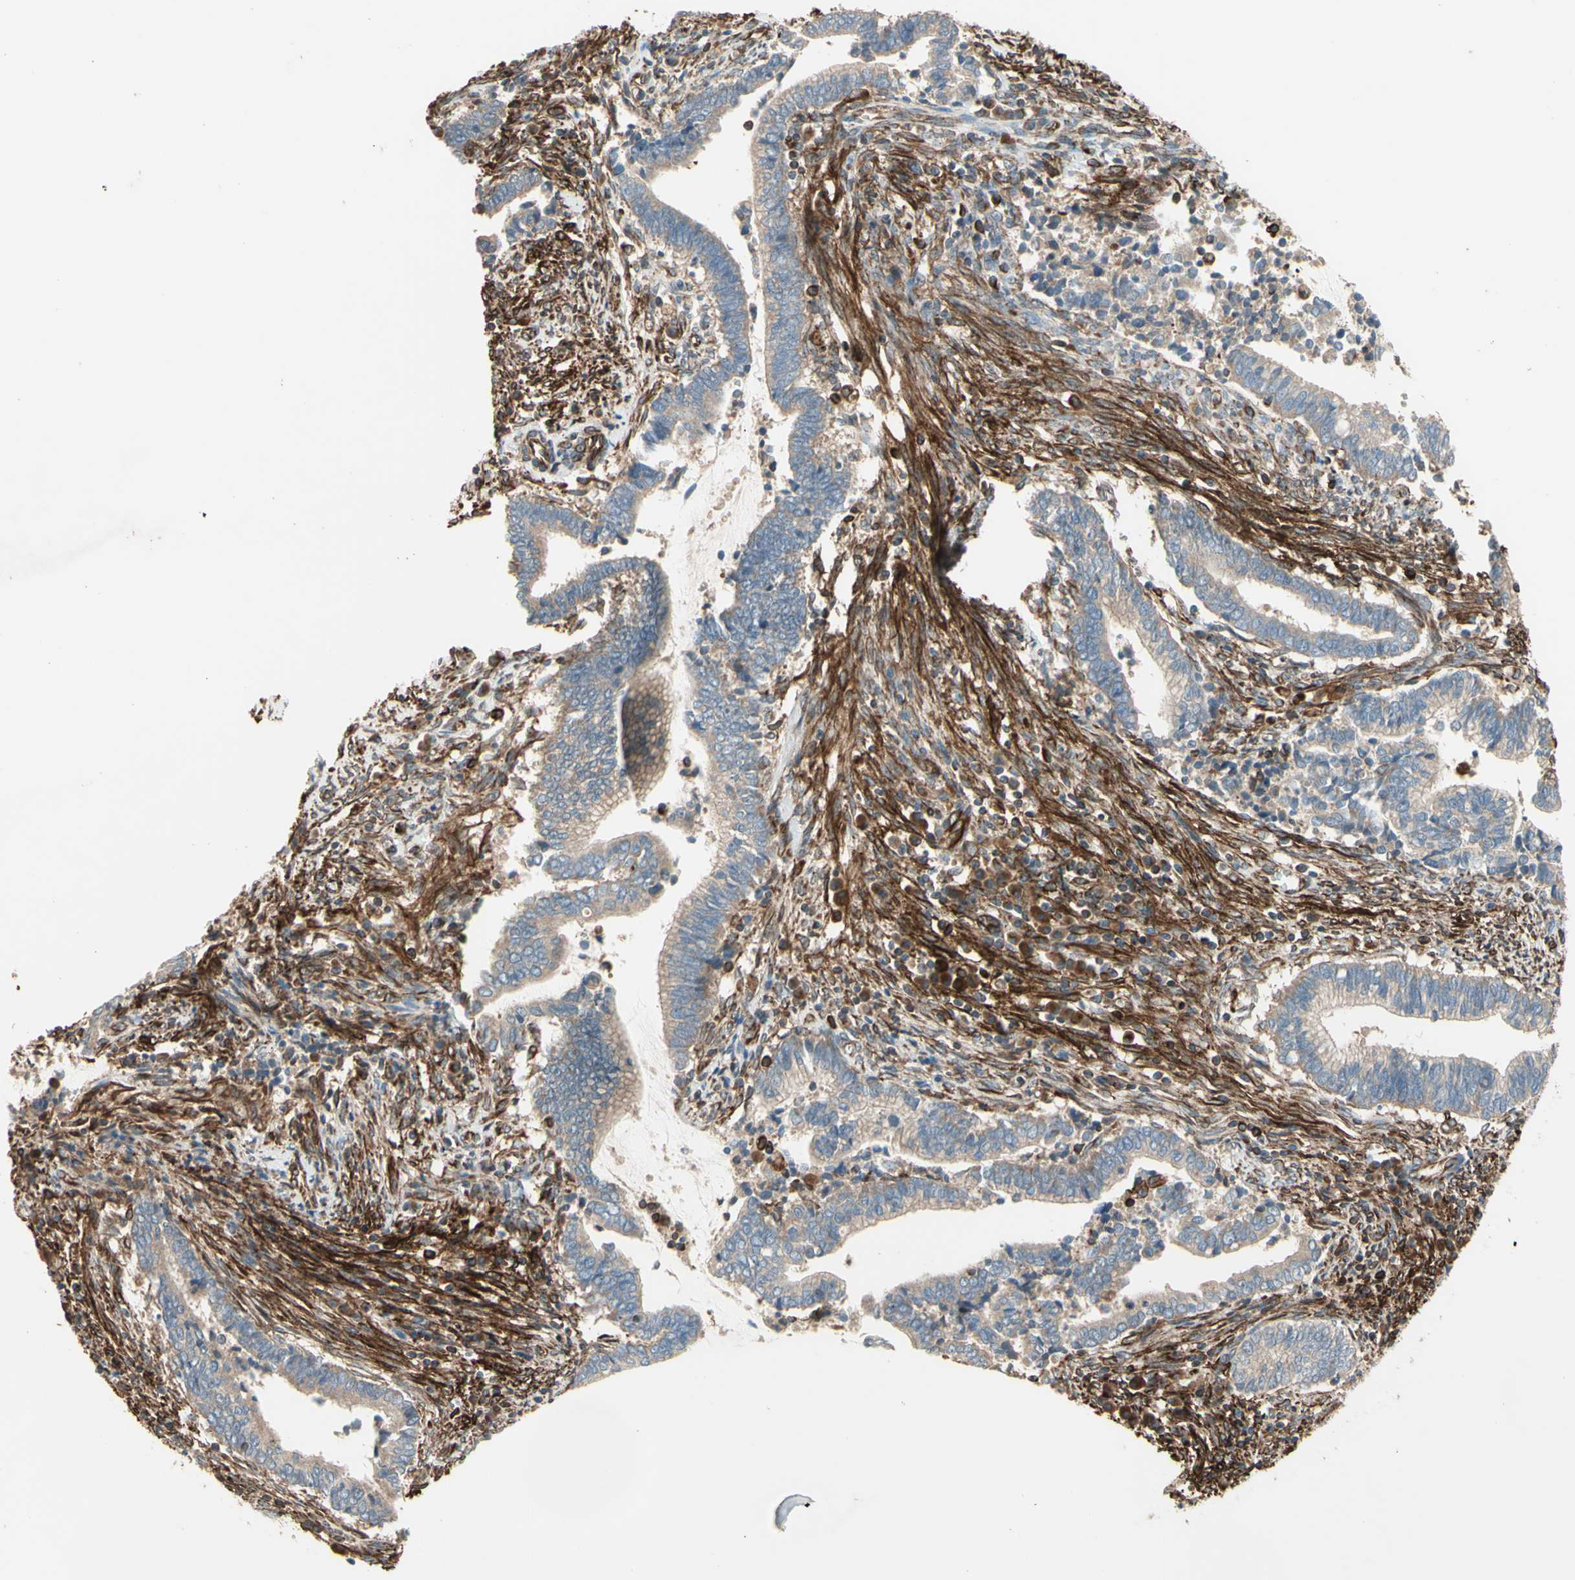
{"staining": {"intensity": "weak", "quantity": "25%-75%", "location": "cytoplasmic/membranous"}, "tissue": "cervical cancer", "cell_type": "Tumor cells", "image_type": "cancer", "snomed": [{"axis": "morphology", "description": "Adenocarcinoma, NOS"}, {"axis": "topography", "description": "Cervix"}], "caption": "Tumor cells exhibit weak cytoplasmic/membranous expression in about 25%-75% of cells in adenocarcinoma (cervical).", "gene": "TRAF2", "patient": {"sex": "female", "age": 44}}